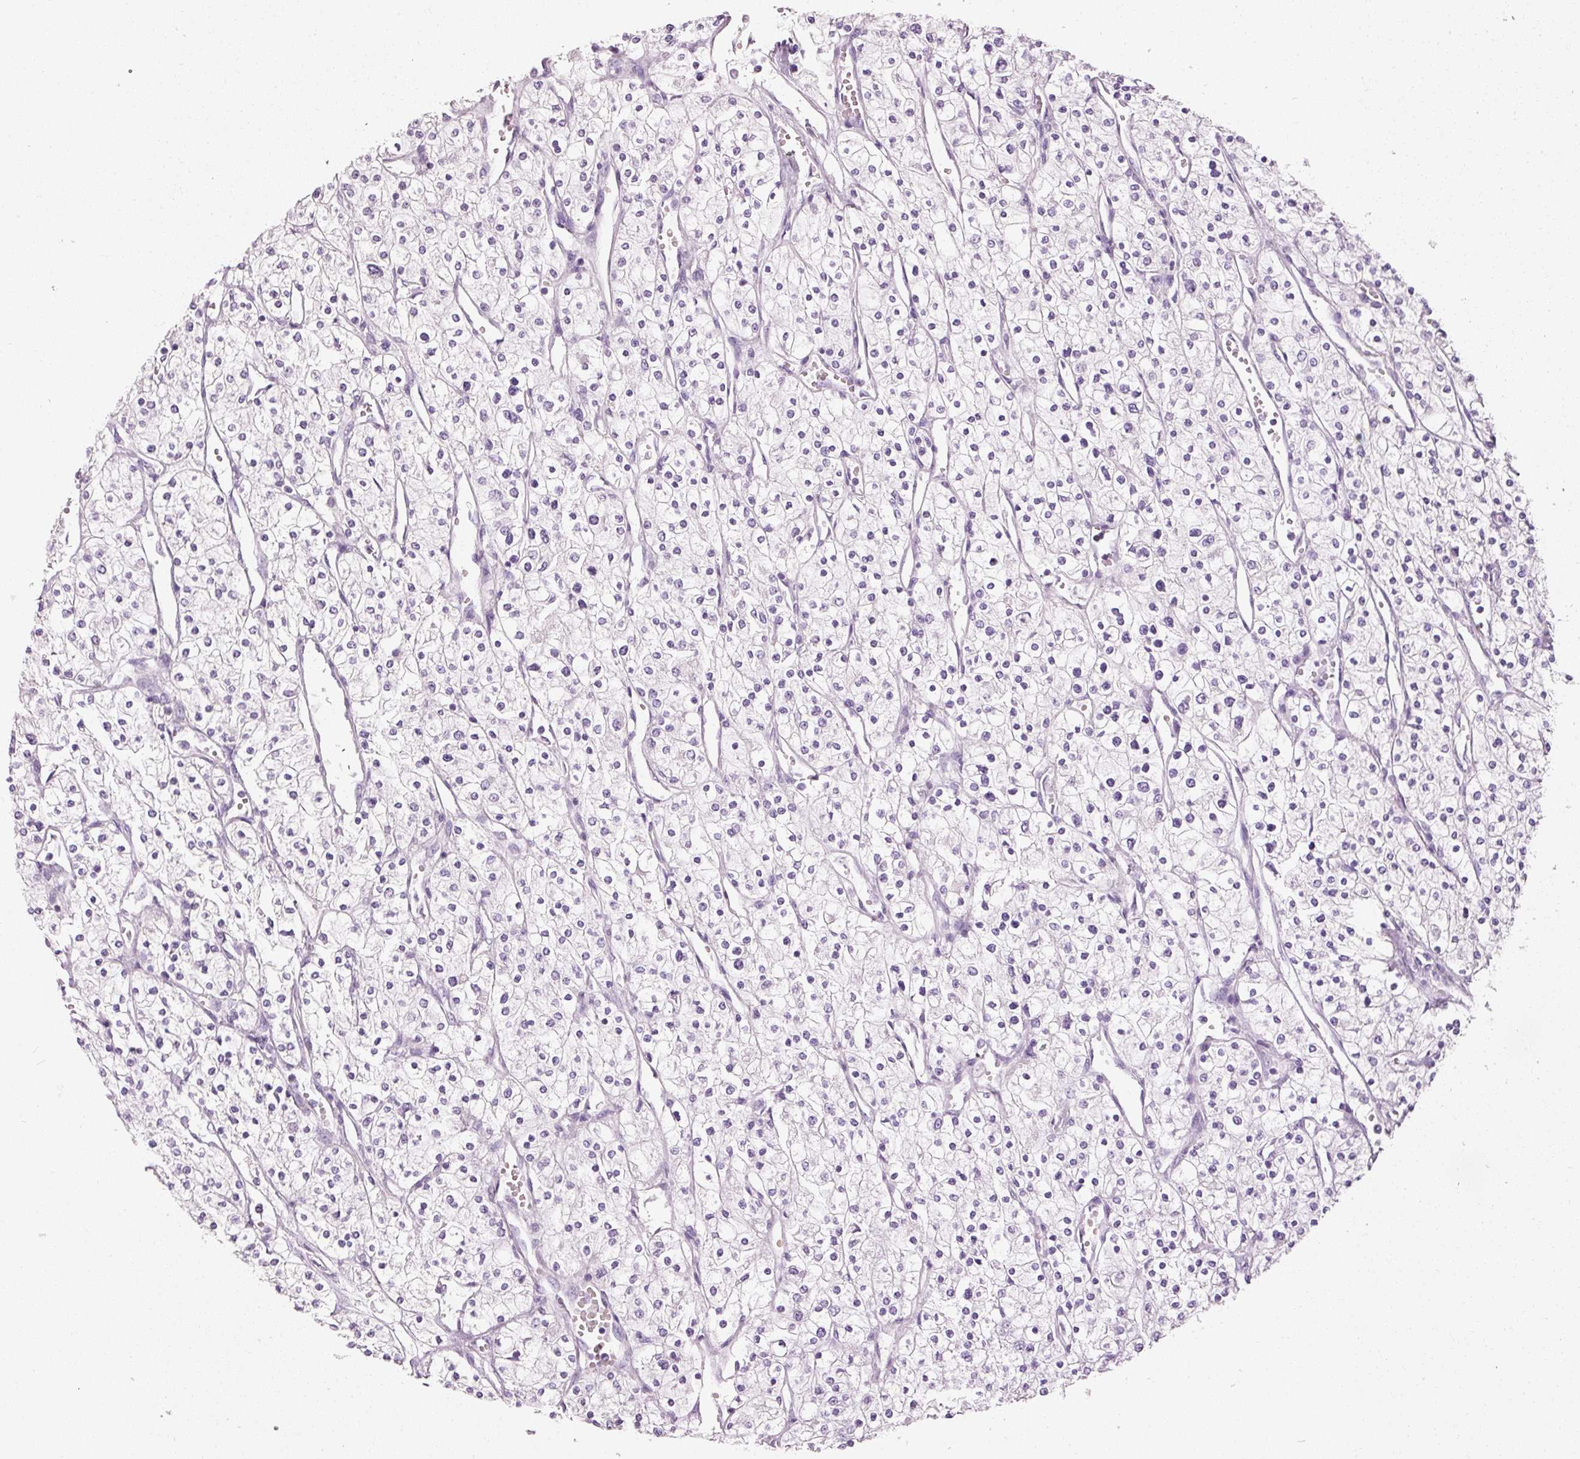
{"staining": {"intensity": "negative", "quantity": "none", "location": "none"}, "tissue": "renal cancer", "cell_type": "Tumor cells", "image_type": "cancer", "snomed": [{"axis": "morphology", "description": "Adenocarcinoma, NOS"}, {"axis": "topography", "description": "Kidney"}], "caption": "Photomicrograph shows no significant protein staining in tumor cells of renal cancer.", "gene": "MUC5AC", "patient": {"sex": "male", "age": 80}}